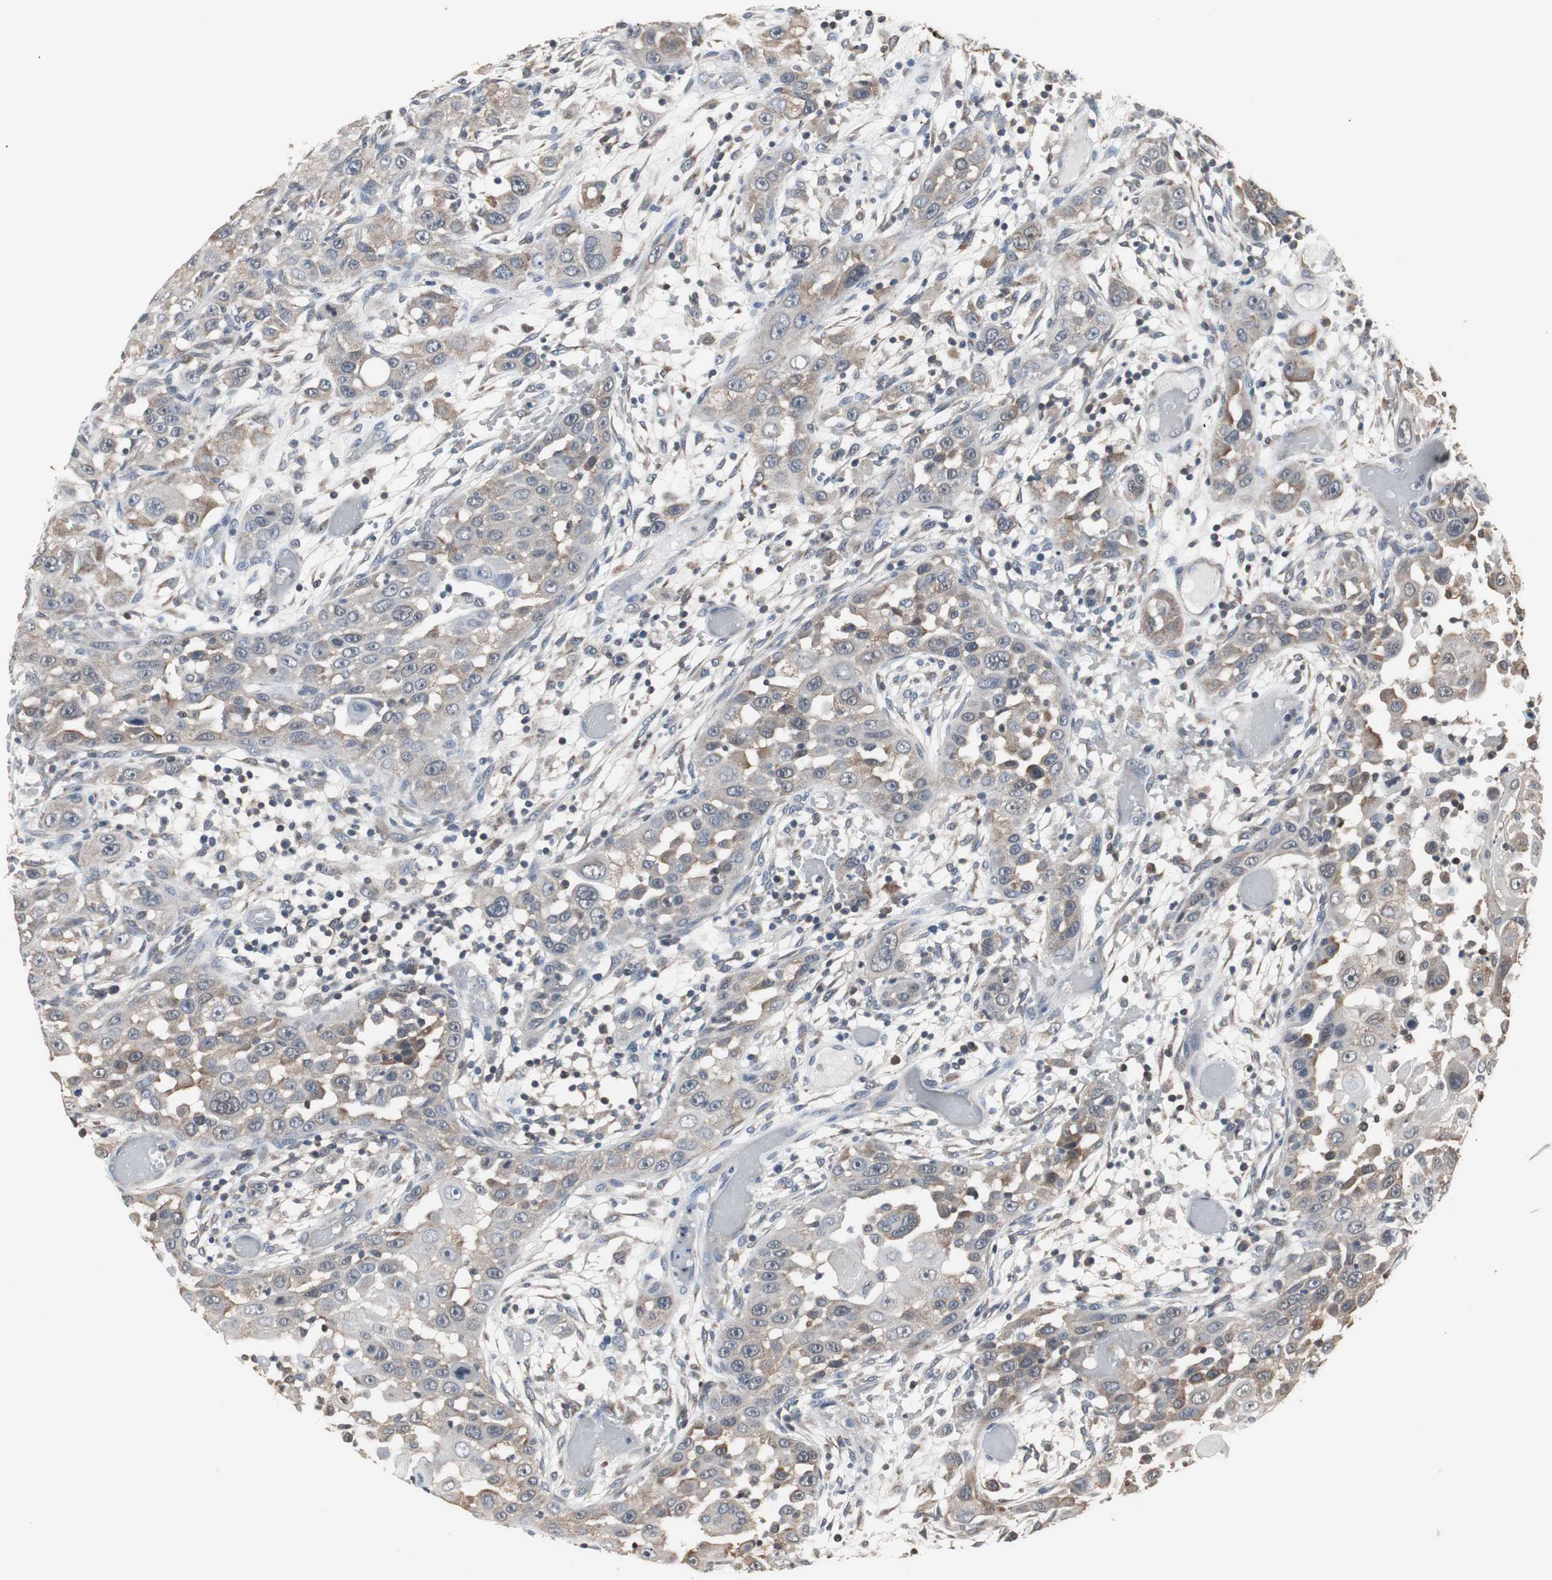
{"staining": {"intensity": "weak", "quantity": "25%-75%", "location": "cytoplasmic/membranous"}, "tissue": "head and neck cancer", "cell_type": "Tumor cells", "image_type": "cancer", "snomed": [{"axis": "morphology", "description": "Carcinoma, NOS"}, {"axis": "topography", "description": "Head-Neck"}], "caption": "Immunohistochemical staining of human head and neck carcinoma shows low levels of weak cytoplasmic/membranous protein expression in about 25%-75% of tumor cells.", "gene": "ZSCAN22", "patient": {"sex": "male", "age": 87}}